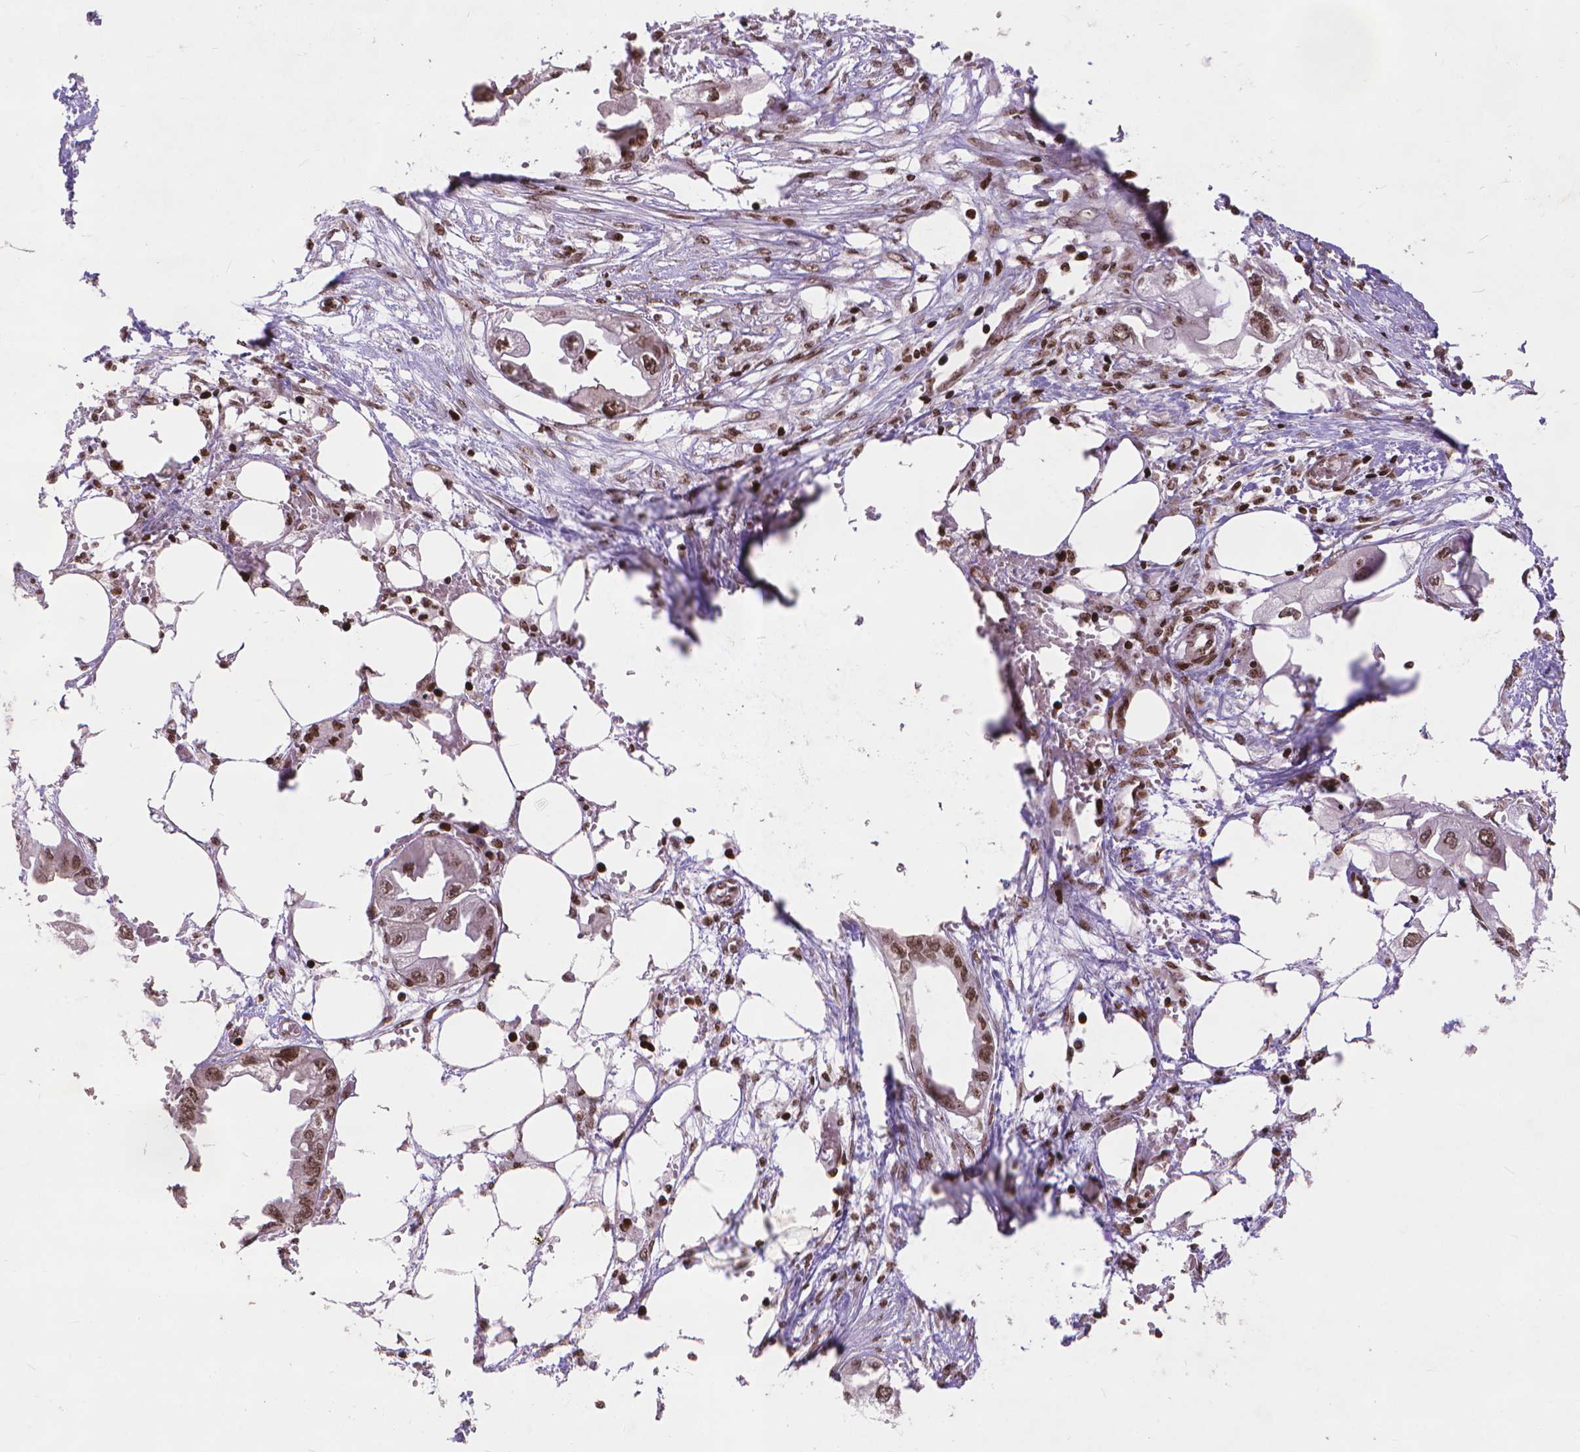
{"staining": {"intensity": "moderate", "quantity": ">75%", "location": "nuclear"}, "tissue": "endometrial cancer", "cell_type": "Tumor cells", "image_type": "cancer", "snomed": [{"axis": "morphology", "description": "Adenocarcinoma, NOS"}, {"axis": "morphology", "description": "Adenocarcinoma, metastatic, NOS"}, {"axis": "topography", "description": "Adipose tissue"}, {"axis": "topography", "description": "Endometrium"}], "caption": "IHC photomicrograph of neoplastic tissue: endometrial adenocarcinoma stained using immunohistochemistry displays medium levels of moderate protein expression localized specifically in the nuclear of tumor cells, appearing as a nuclear brown color.", "gene": "AMER1", "patient": {"sex": "female", "age": 67}}